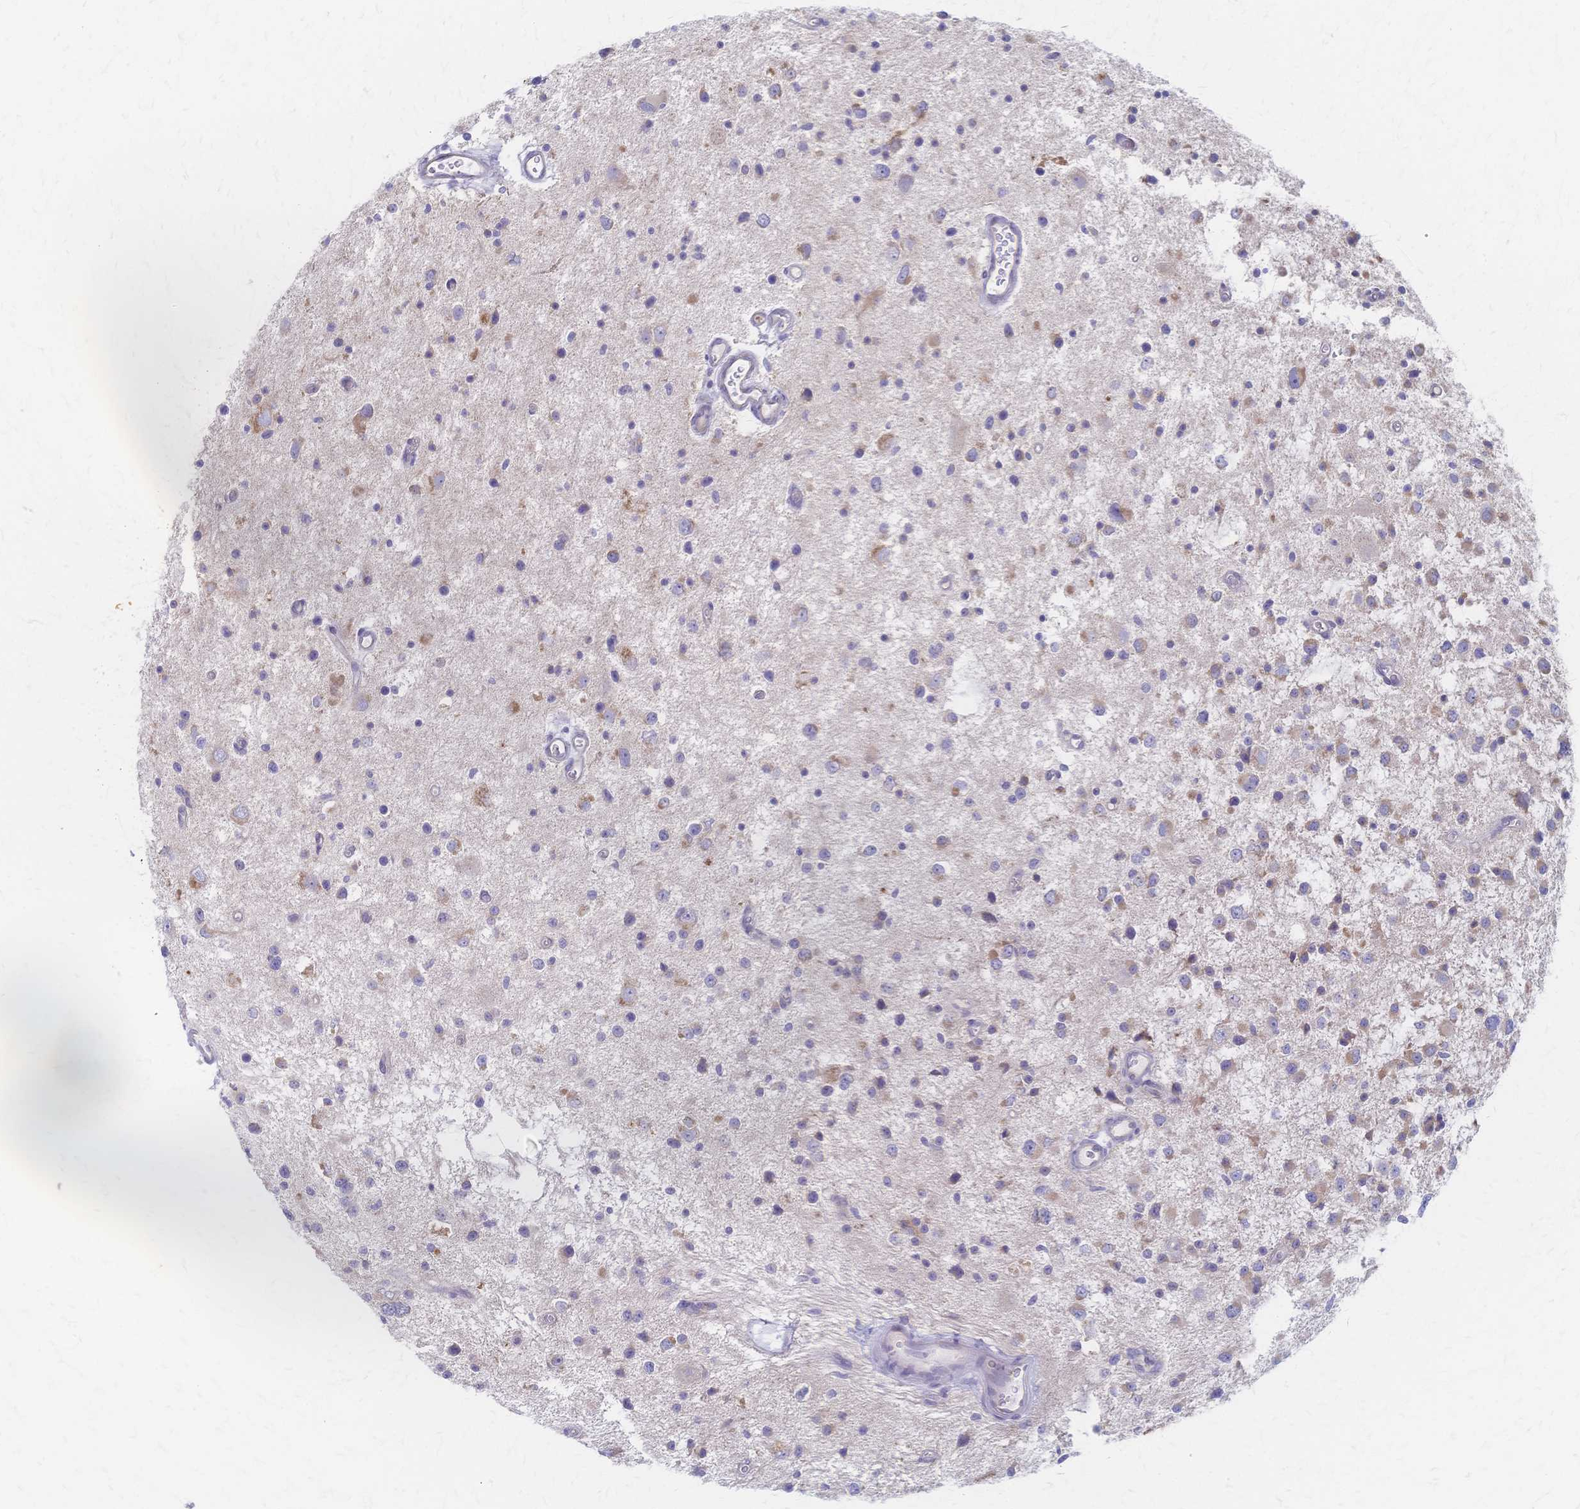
{"staining": {"intensity": "moderate", "quantity": "<25%", "location": "cytoplasmic/membranous"}, "tissue": "glioma", "cell_type": "Tumor cells", "image_type": "cancer", "snomed": [{"axis": "morphology", "description": "Glioma, malignant, Low grade"}, {"axis": "topography", "description": "Brain"}], "caption": "An IHC image of tumor tissue is shown. Protein staining in brown highlights moderate cytoplasmic/membranous positivity in glioma within tumor cells.", "gene": "CYB5A", "patient": {"sex": "male", "age": 43}}